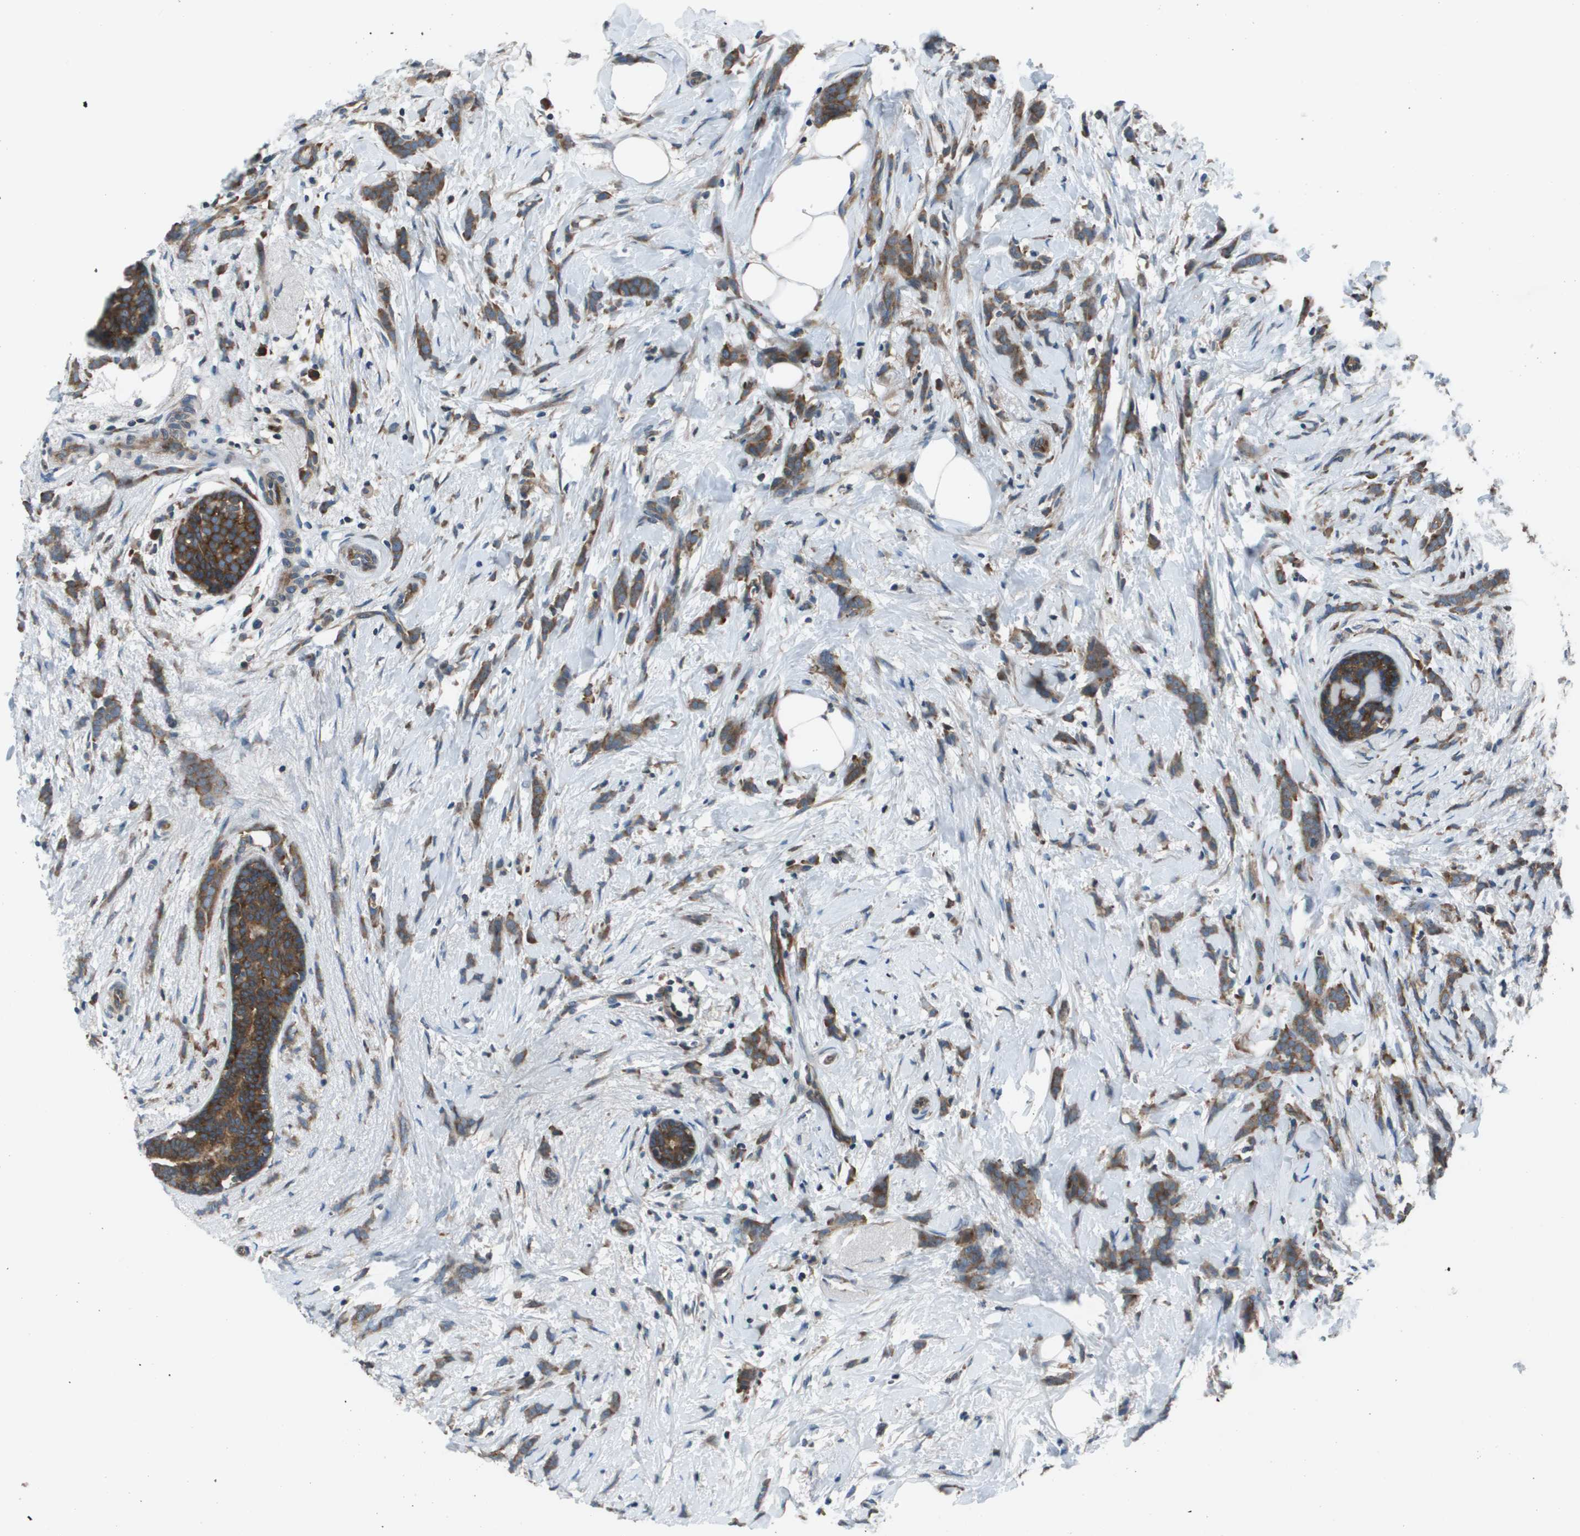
{"staining": {"intensity": "moderate", "quantity": ">75%", "location": "cytoplasmic/membranous"}, "tissue": "breast cancer", "cell_type": "Tumor cells", "image_type": "cancer", "snomed": [{"axis": "morphology", "description": "Lobular carcinoma, in situ"}, {"axis": "morphology", "description": "Lobular carcinoma"}, {"axis": "topography", "description": "Breast"}], "caption": "Lobular carcinoma (breast) stained with immunohistochemistry reveals moderate cytoplasmic/membranous staining in approximately >75% of tumor cells.", "gene": "EIF3B", "patient": {"sex": "female", "age": 41}}